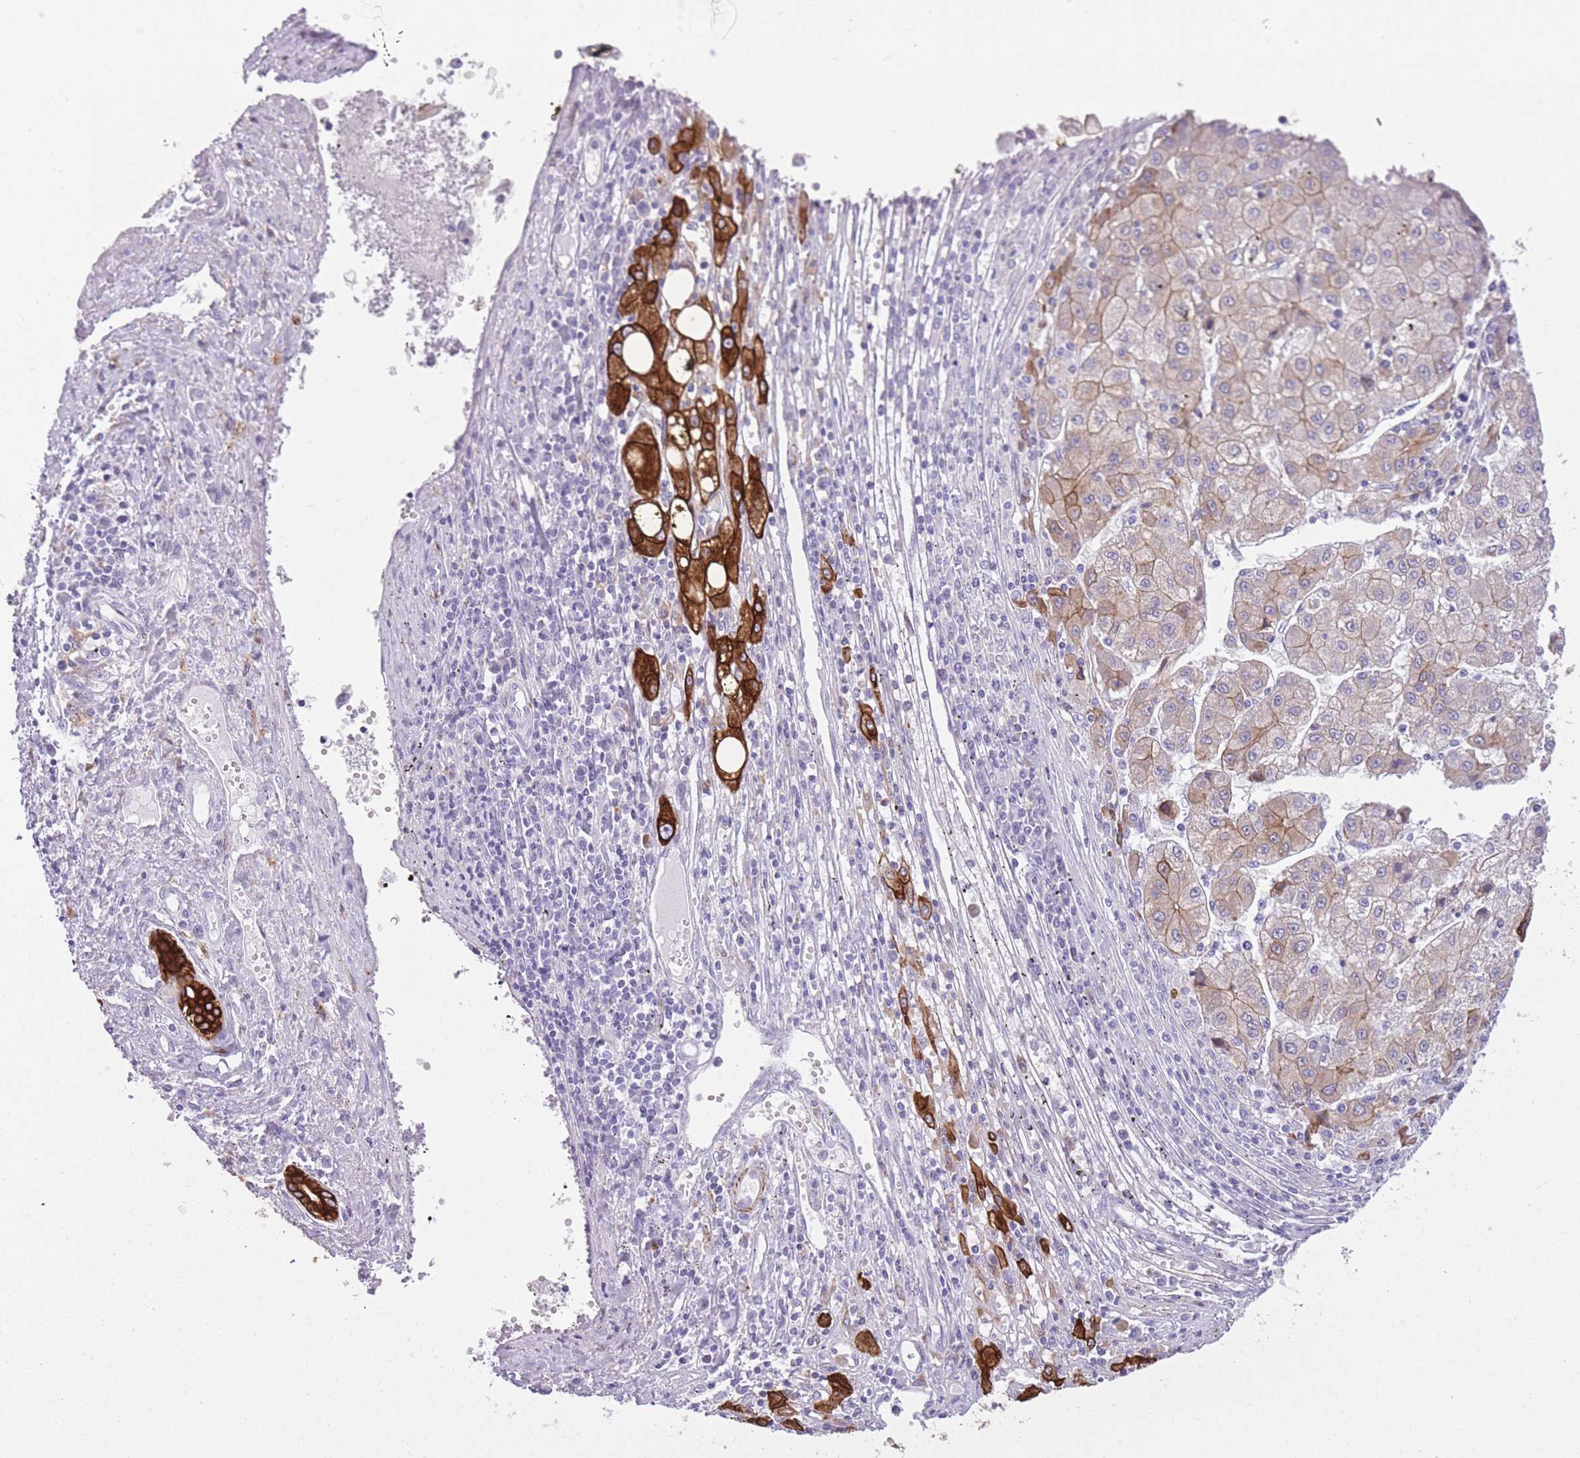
{"staining": {"intensity": "strong", "quantity": "25%-75%", "location": "cytoplasmic/membranous"}, "tissue": "liver cancer", "cell_type": "Tumor cells", "image_type": "cancer", "snomed": [{"axis": "morphology", "description": "Carcinoma, Hepatocellular, NOS"}, {"axis": "topography", "description": "Liver"}], "caption": "This micrograph displays liver cancer stained with IHC to label a protein in brown. The cytoplasmic/membranous of tumor cells show strong positivity for the protein. Nuclei are counter-stained blue.", "gene": "RADX", "patient": {"sex": "male", "age": 72}}